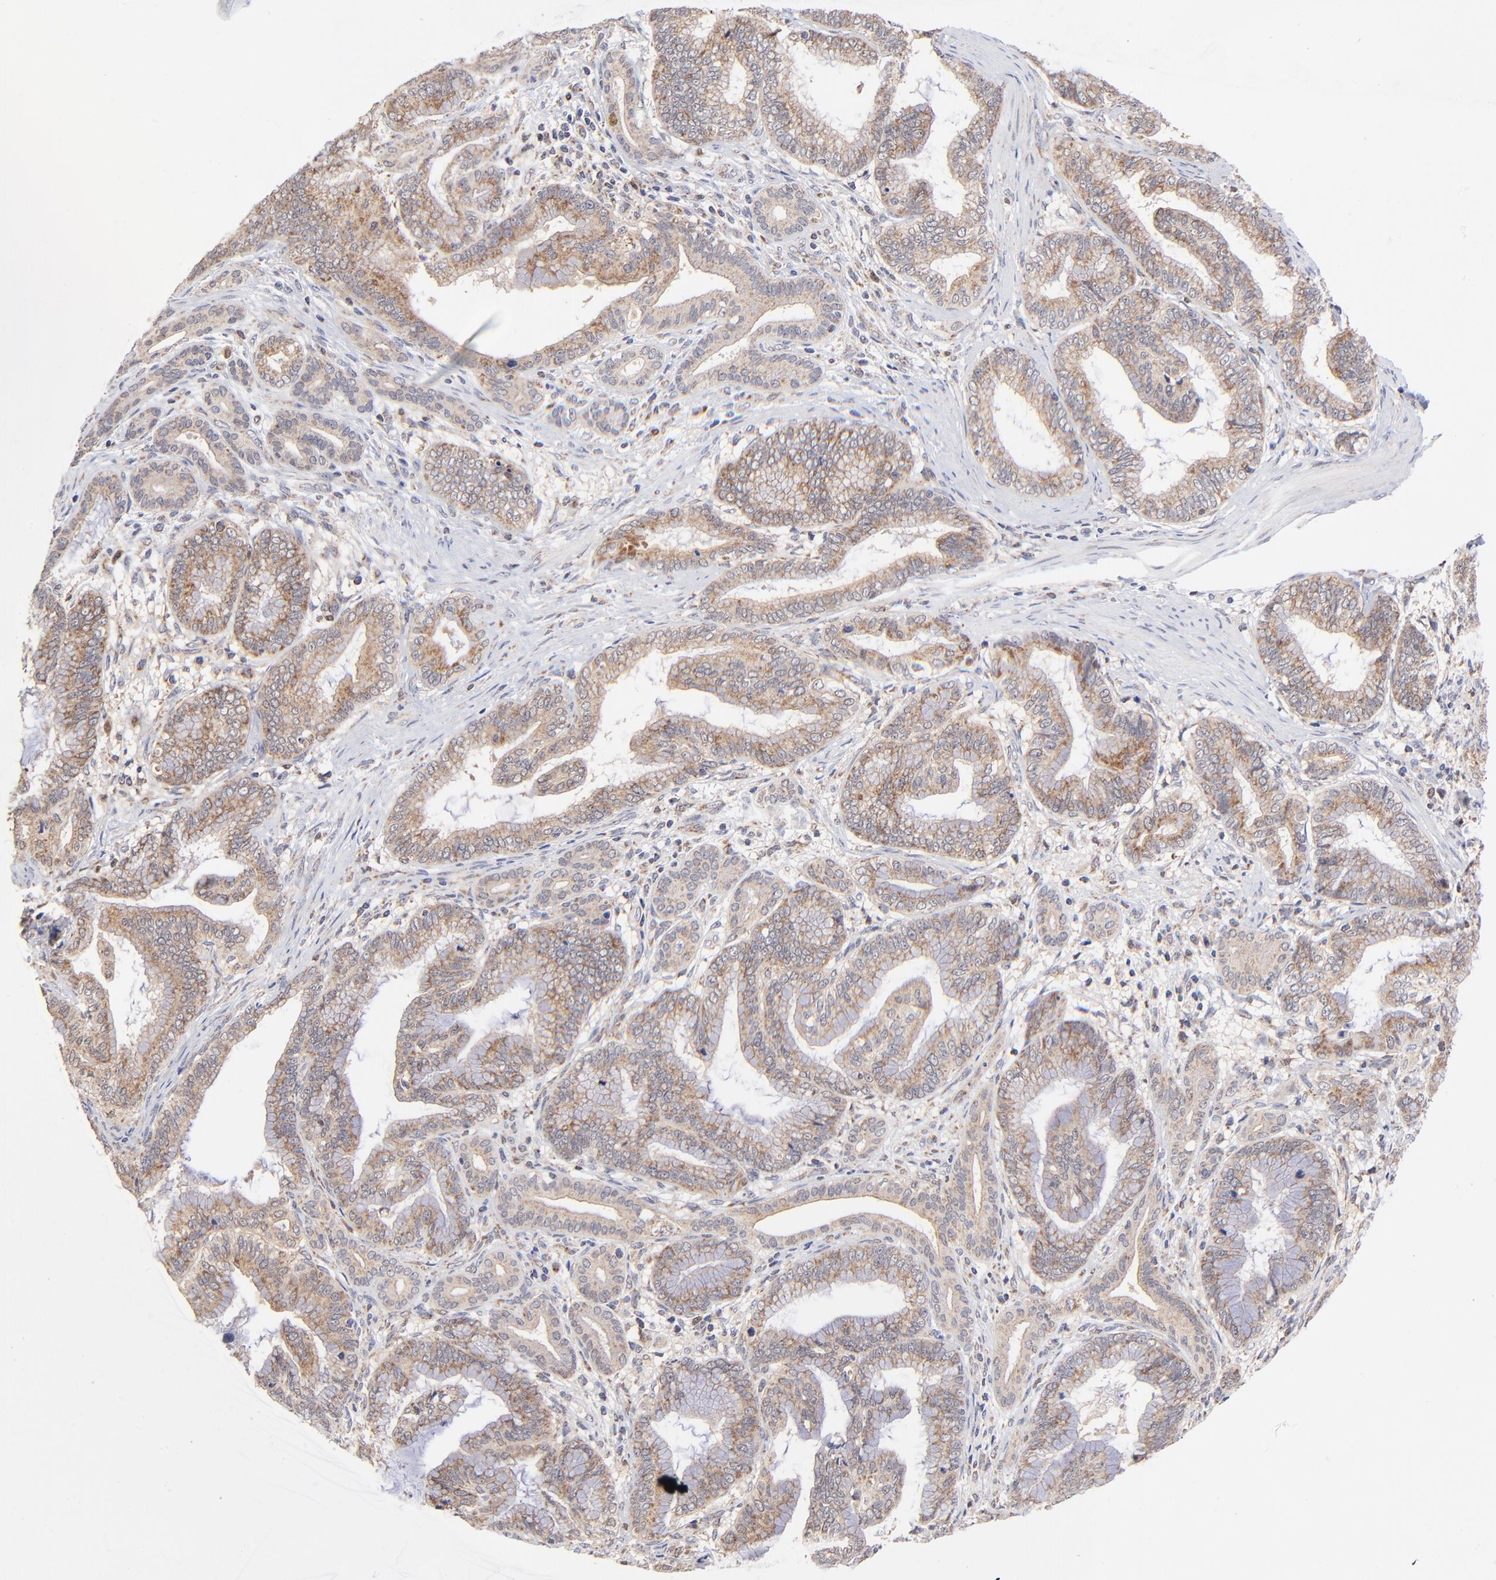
{"staining": {"intensity": "moderate", "quantity": ">75%", "location": "cytoplasmic/membranous"}, "tissue": "pancreatic cancer", "cell_type": "Tumor cells", "image_type": "cancer", "snomed": [{"axis": "morphology", "description": "Adenocarcinoma, NOS"}, {"axis": "topography", "description": "Pancreas"}], "caption": "Immunohistochemistry (IHC) histopathology image of human adenocarcinoma (pancreatic) stained for a protein (brown), which exhibits medium levels of moderate cytoplasmic/membranous positivity in about >75% of tumor cells.", "gene": "FBXL12", "patient": {"sex": "female", "age": 64}}